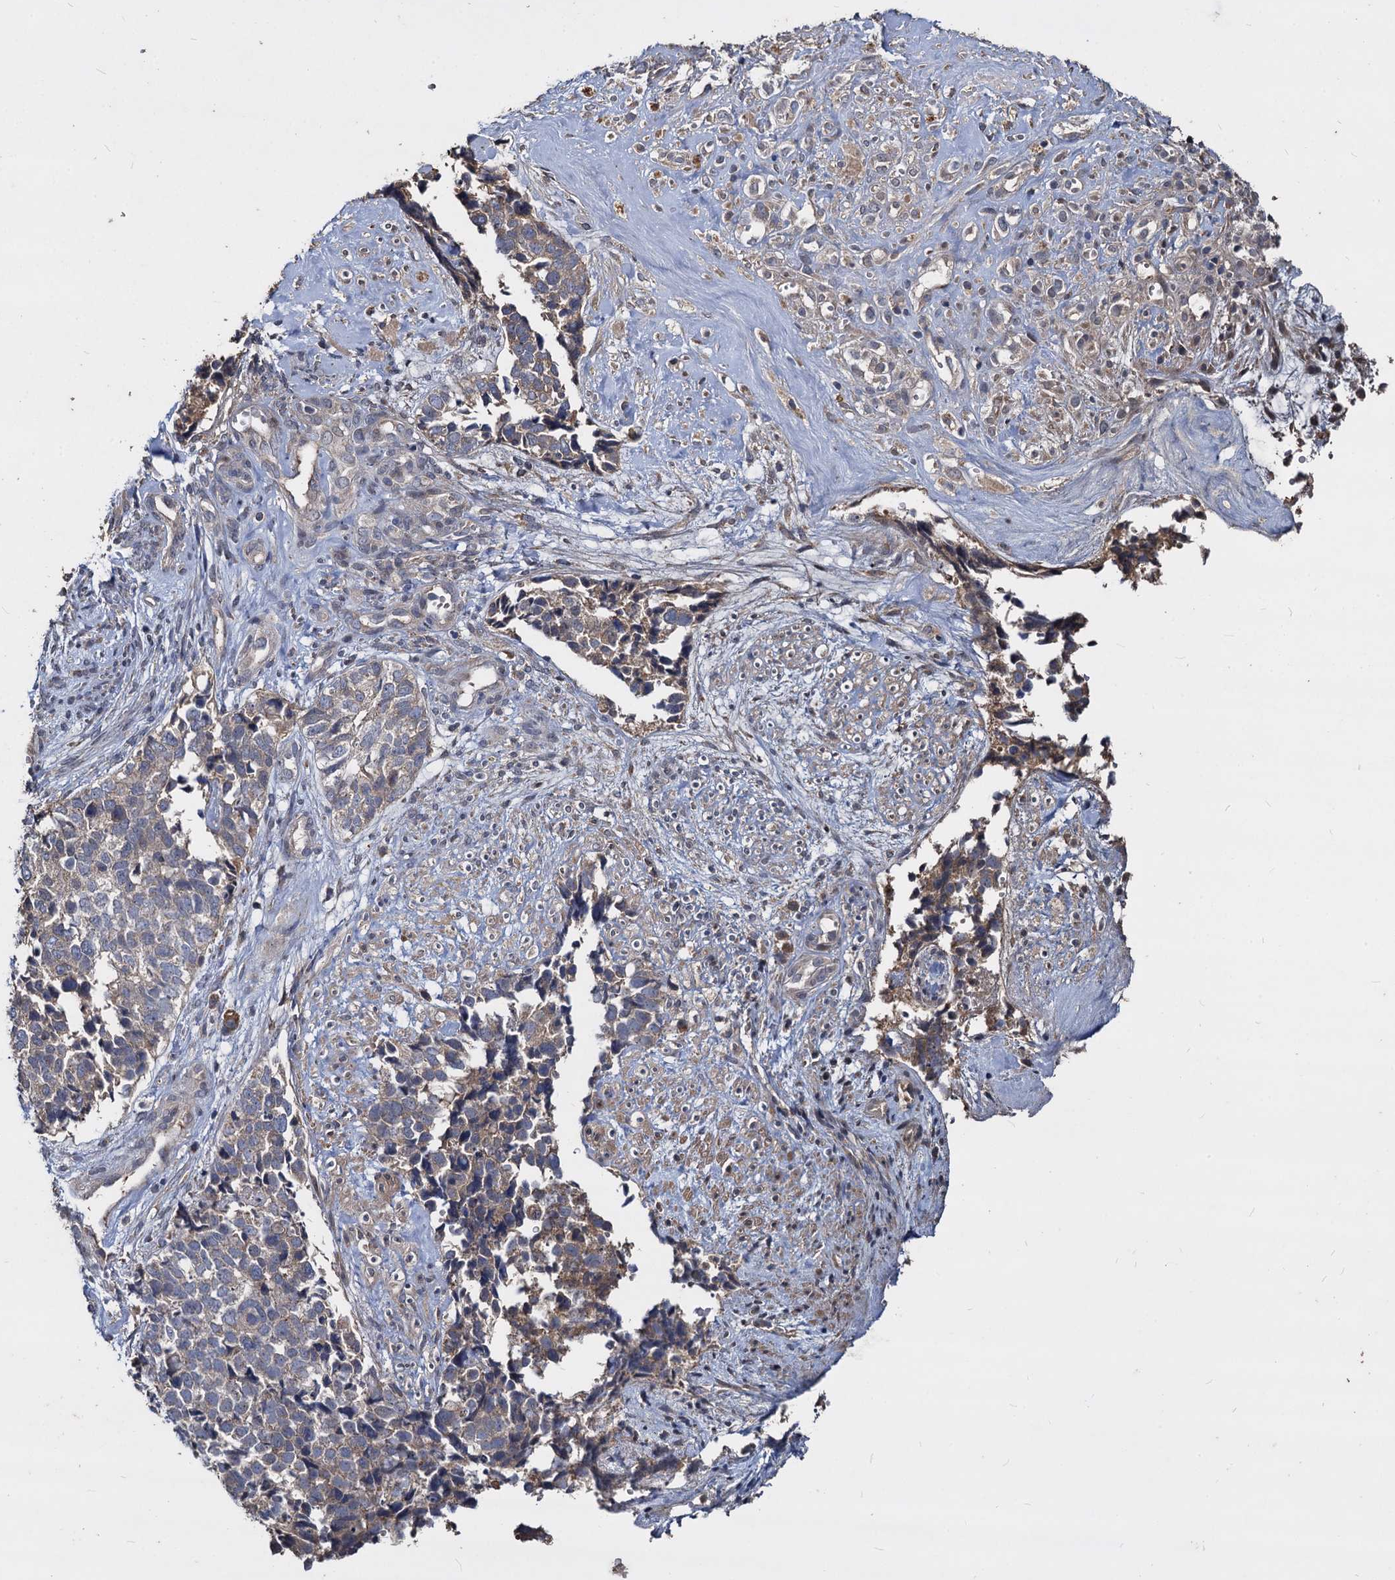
{"staining": {"intensity": "weak", "quantity": "<25%", "location": "cytoplasmic/membranous"}, "tissue": "cervical cancer", "cell_type": "Tumor cells", "image_type": "cancer", "snomed": [{"axis": "morphology", "description": "Squamous cell carcinoma, NOS"}, {"axis": "topography", "description": "Cervix"}], "caption": "Tumor cells show no significant protein expression in cervical squamous cell carcinoma. Brightfield microscopy of immunohistochemistry stained with DAB (3,3'-diaminobenzidine) (brown) and hematoxylin (blue), captured at high magnification.", "gene": "CCDC184", "patient": {"sex": "female", "age": 63}}